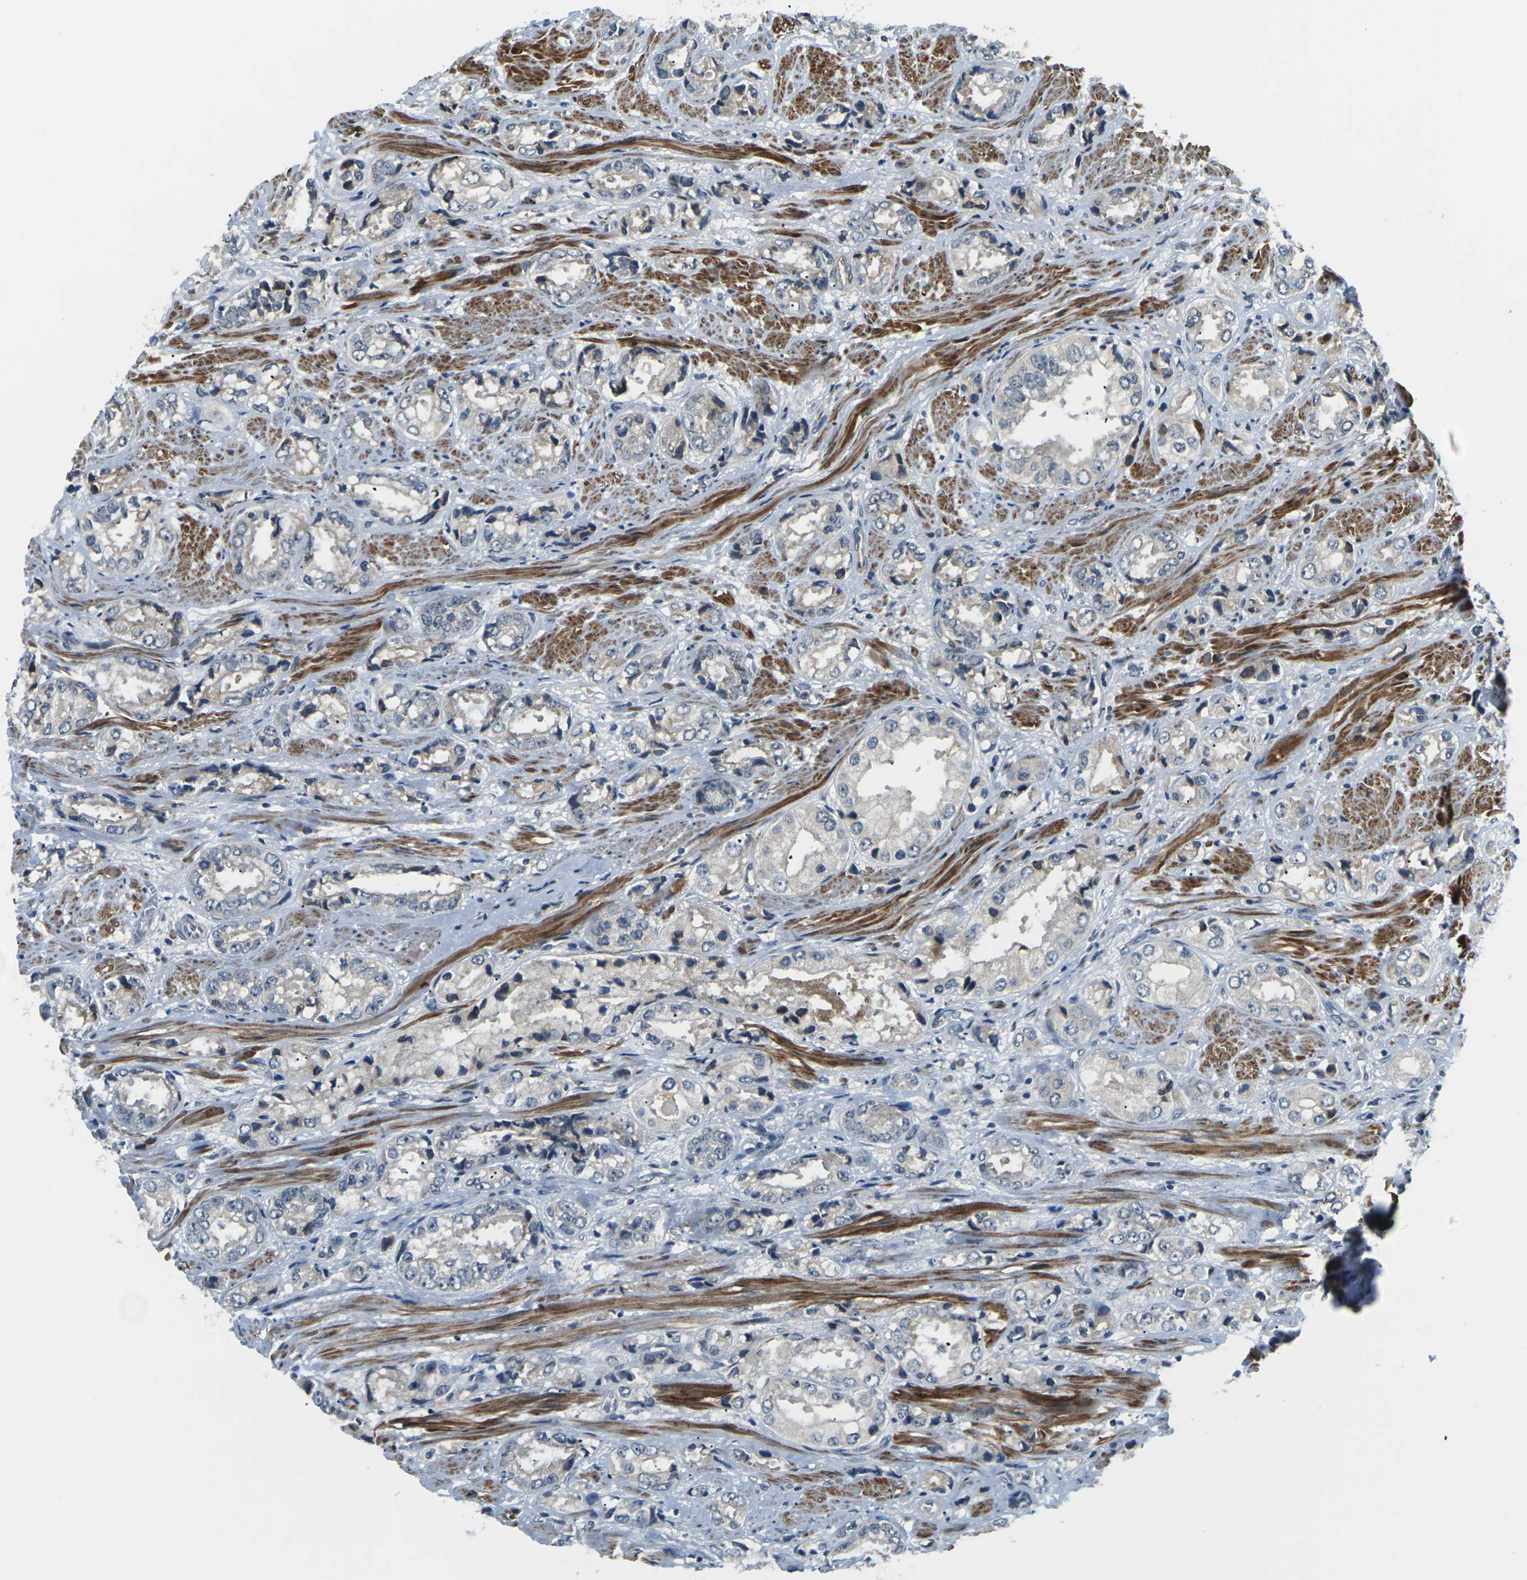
{"staining": {"intensity": "negative", "quantity": "none", "location": "none"}, "tissue": "prostate cancer", "cell_type": "Tumor cells", "image_type": "cancer", "snomed": [{"axis": "morphology", "description": "Adenocarcinoma, High grade"}, {"axis": "topography", "description": "Prostate"}], "caption": "Prostate cancer (adenocarcinoma (high-grade)) was stained to show a protein in brown. There is no significant positivity in tumor cells. Nuclei are stained in blue.", "gene": "SLC13A3", "patient": {"sex": "male", "age": 61}}